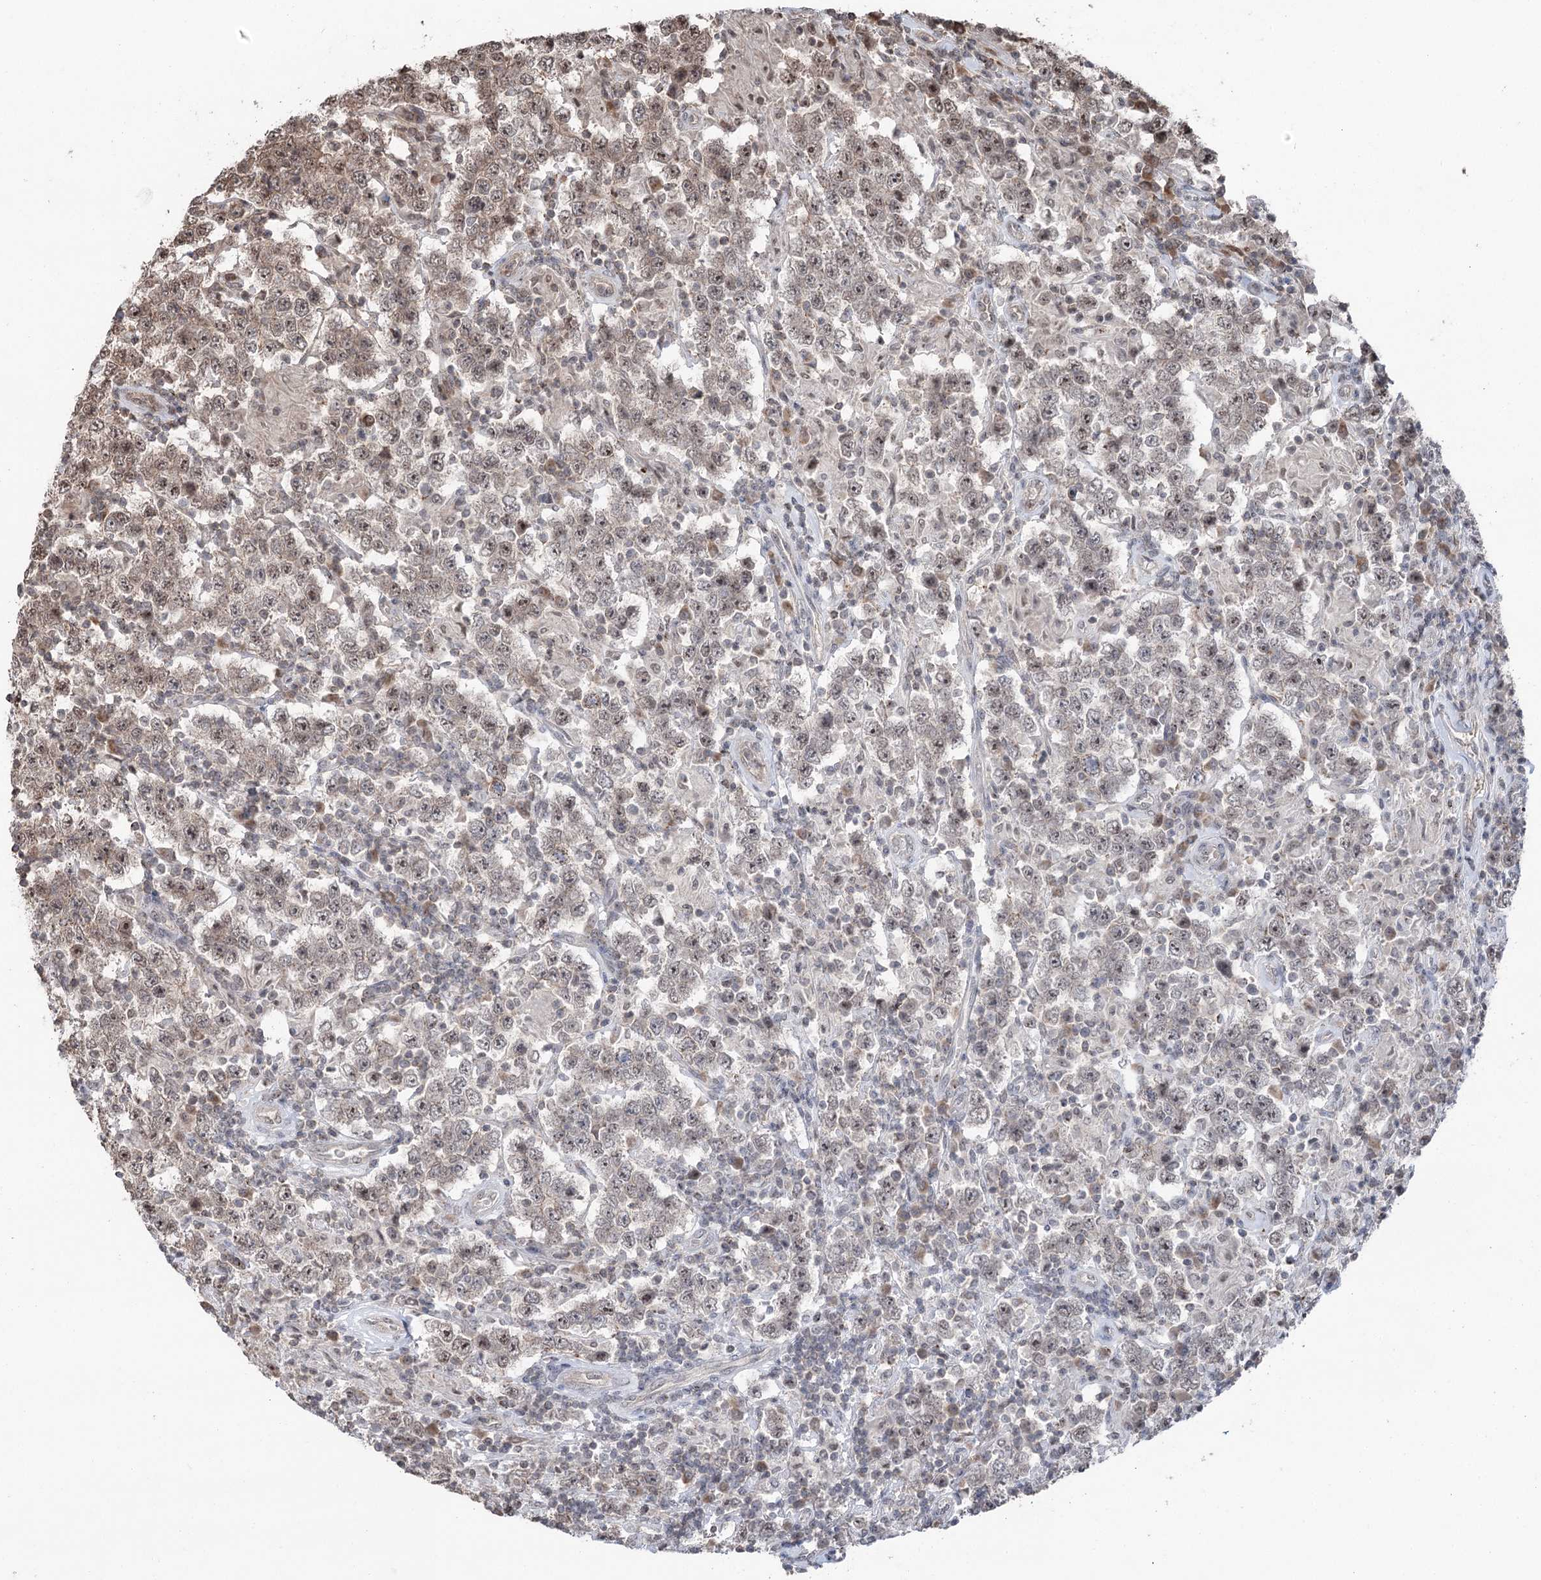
{"staining": {"intensity": "moderate", "quantity": "25%-75%", "location": "nuclear"}, "tissue": "testis cancer", "cell_type": "Tumor cells", "image_type": "cancer", "snomed": [{"axis": "morphology", "description": "Normal tissue, NOS"}, {"axis": "morphology", "description": "Urothelial carcinoma, High grade"}, {"axis": "morphology", "description": "Seminoma, NOS"}, {"axis": "morphology", "description": "Carcinoma, Embryonal, NOS"}, {"axis": "topography", "description": "Urinary bladder"}, {"axis": "topography", "description": "Testis"}], "caption": "Tumor cells demonstrate medium levels of moderate nuclear expression in approximately 25%-75% of cells in testis cancer. (DAB = brown stain, brightfield microscopy at high magnification).", "gene": "CCSER2", "patient": {"sex": "male", "age": 41}}